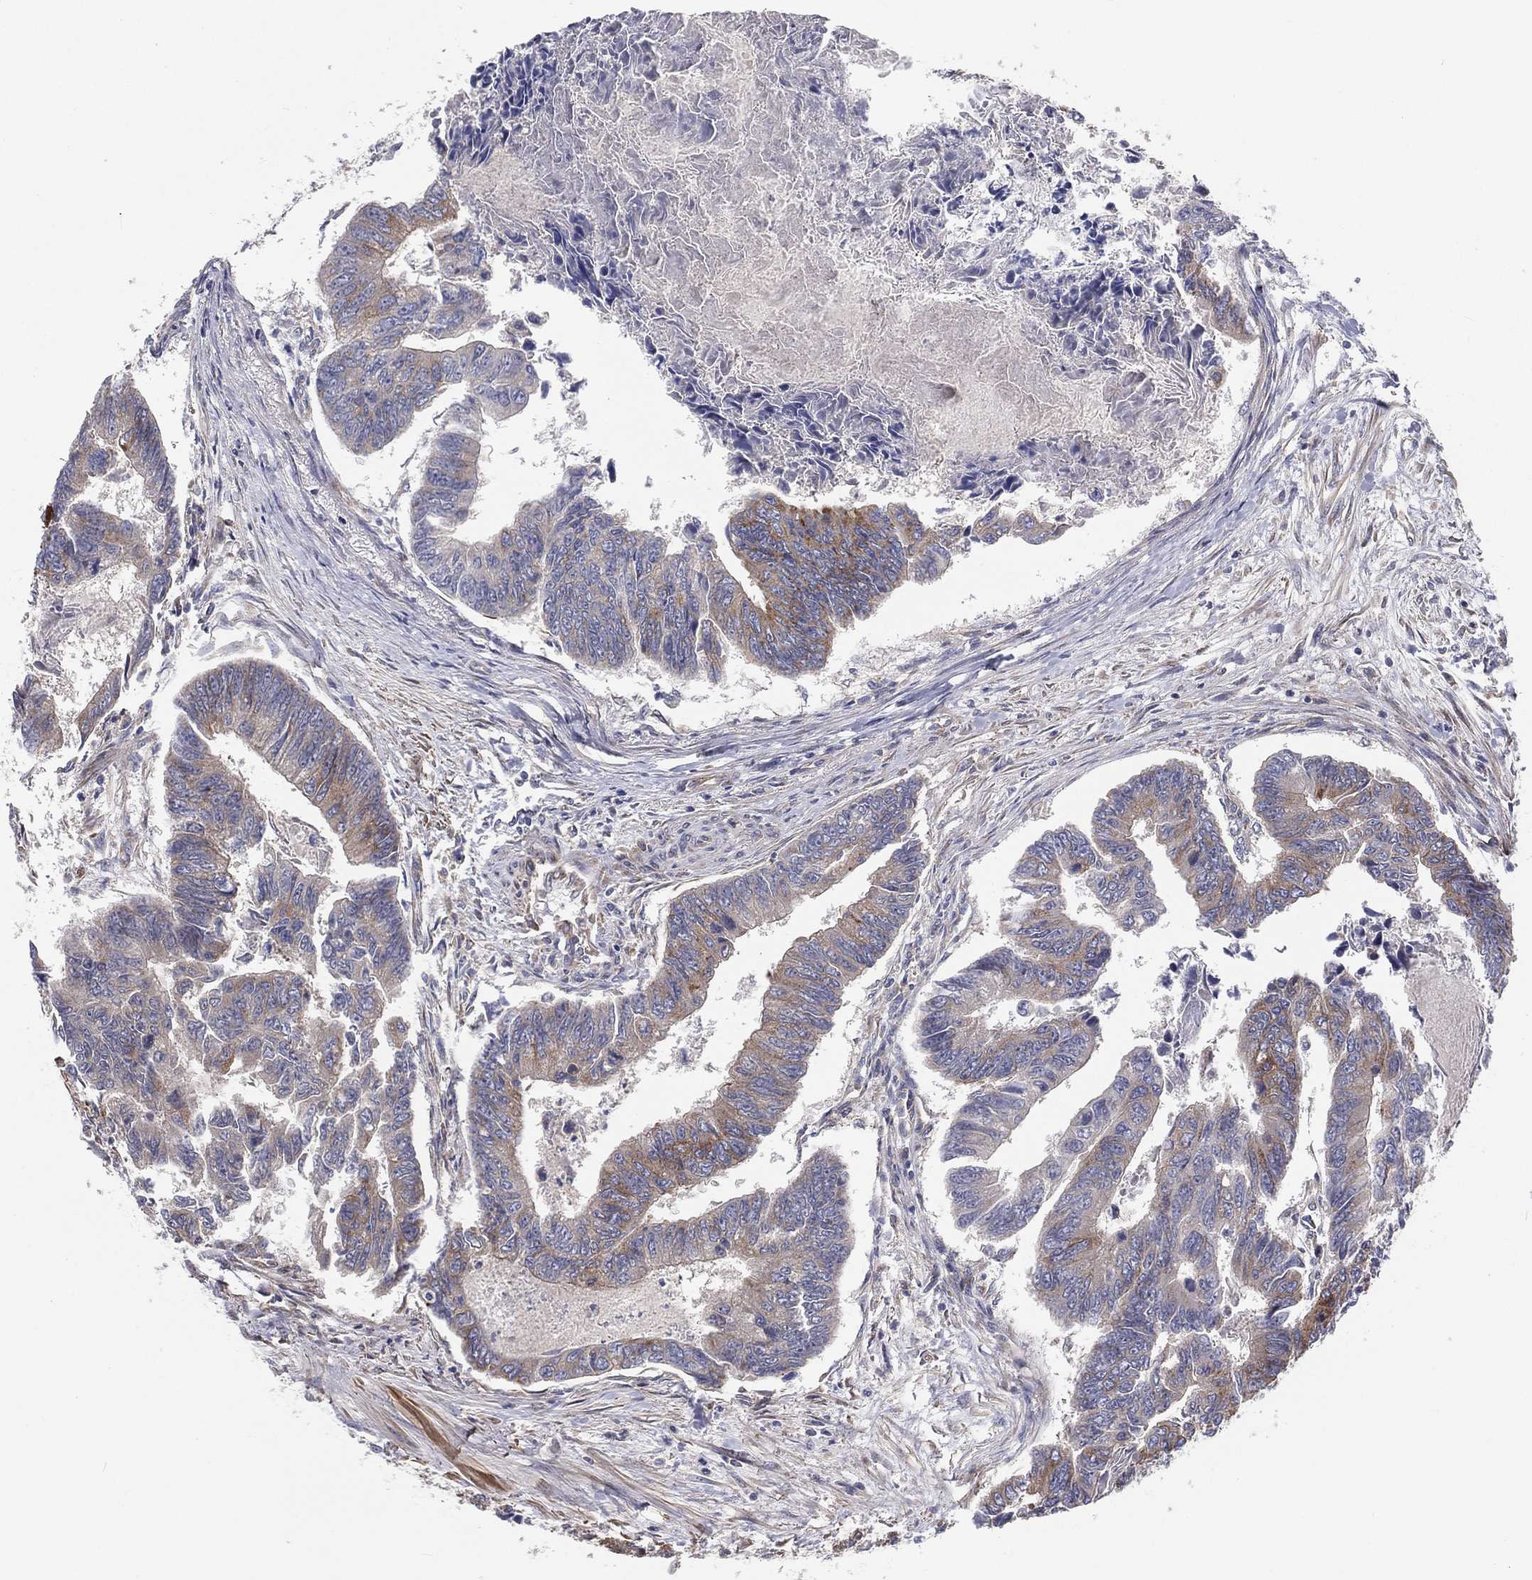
{"staining": {"intensity": "moderate", "quantity": "<25%", "location": "cytoplasmic/membranous"}, "tissue": "colorectal cancer", "cell_type": "Tumor cells", "image_type": "cancer", "snomed": [{"axis": "morphology", "description": "Adenocarcinoma, NOS"}, {"axis": "topography", "description": "Colon"}], "caption": "Moderate cytoplasmic/membranous protein positivity is present in about <25% of tumor cells in colorectal cancer.", "gene": "EIF2B5", "patient": {"sex": "female", "age": 65}}